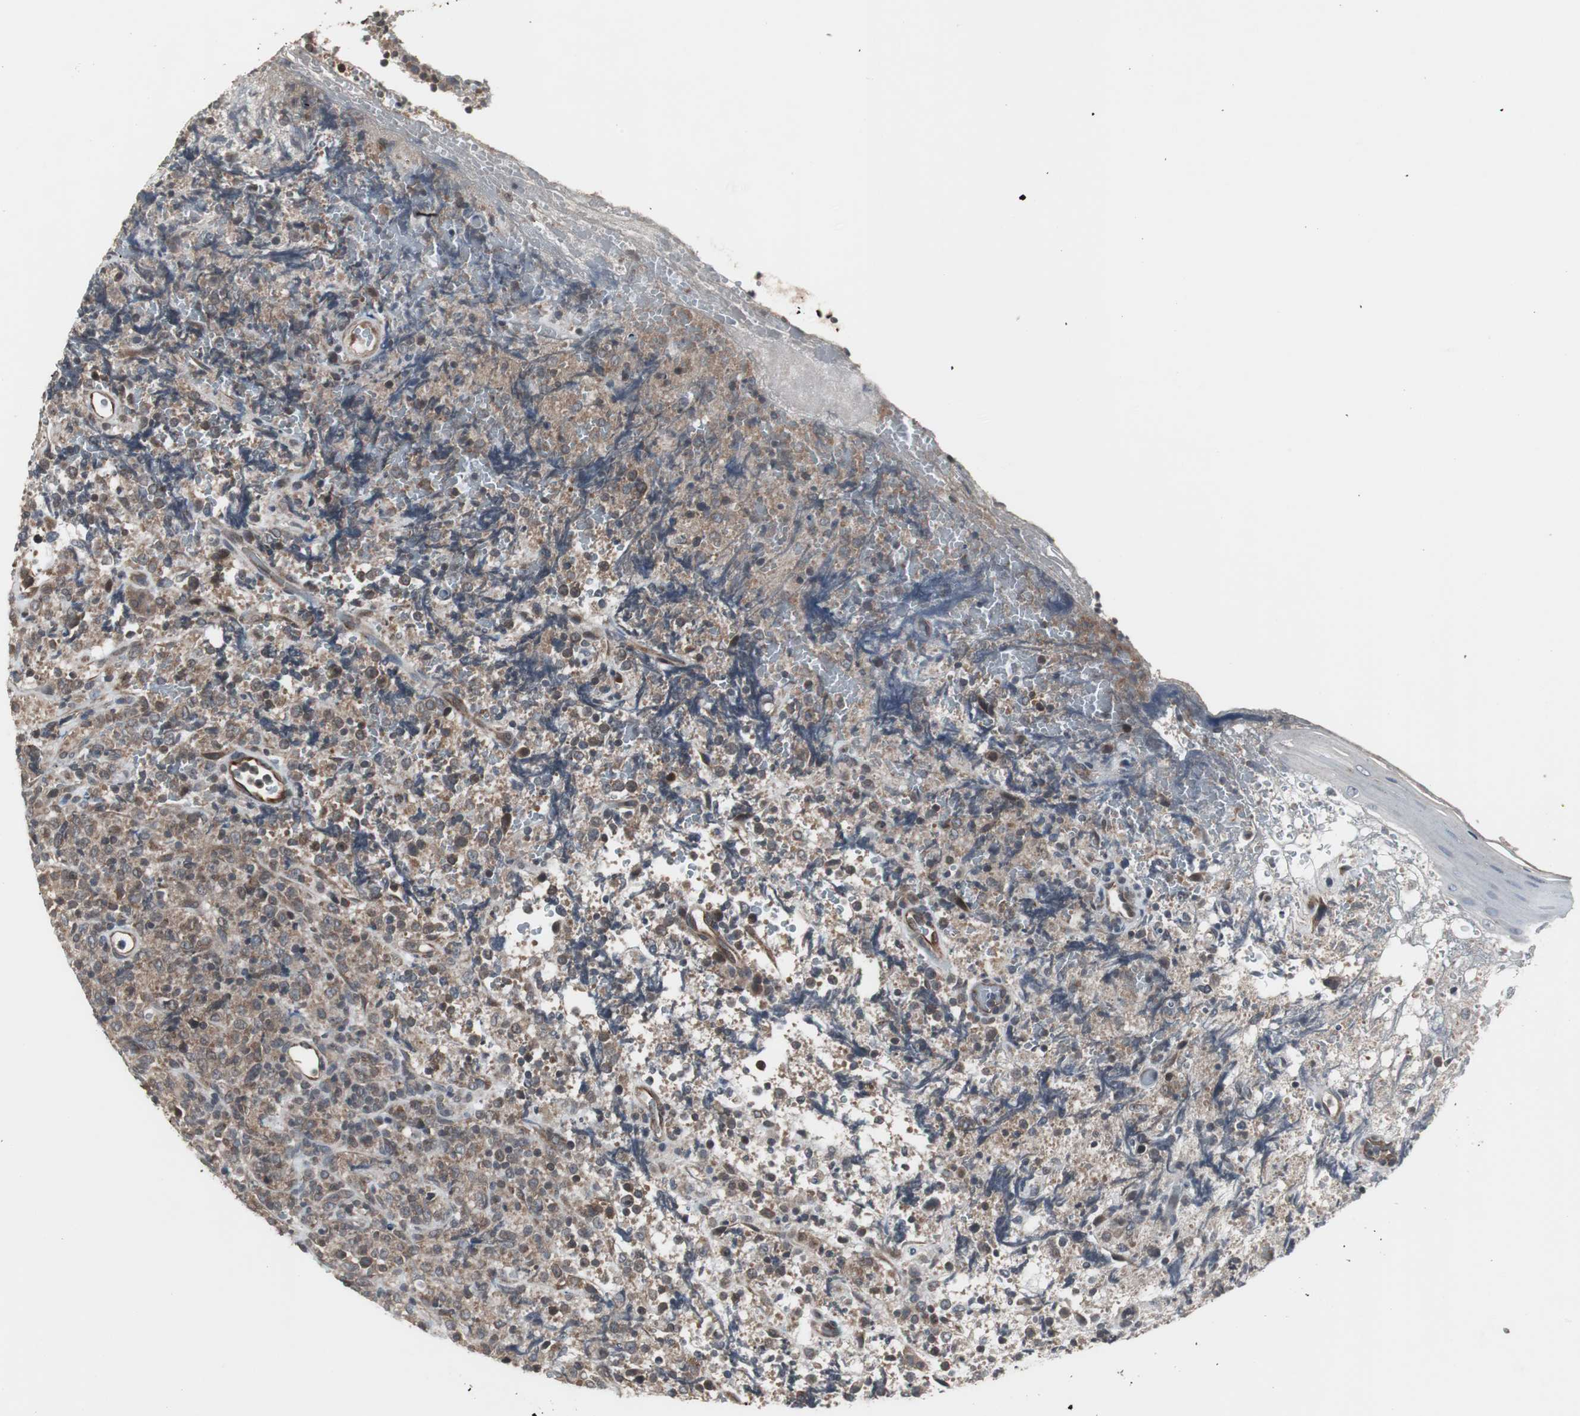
{"staining": {"intensity": "moderate", "quantity": ">75%", "location": "cytoplasmic/membranous"}, "tissue": "lymphoma", "cell_type": "Tumor cells", "image_type": "cancer", "snomed": [{"axis": "morphology", "description": "Malignant lymphoma, non-Hodgkin's type, High grade"}, {"axis": "topography", "description": "Tonsil"}], "caption": "DAB (3,3'-diaminobenzidine) immunohistochemical staining of high-grade malignant lymphoma, non-Hodgkin's type demonstrates moderate cytoplasmic/membranous protein staining in approximately >75% of tumor cells.", "gene": "ATP2B2", "patient": {"sex": "female", "age": 36}}